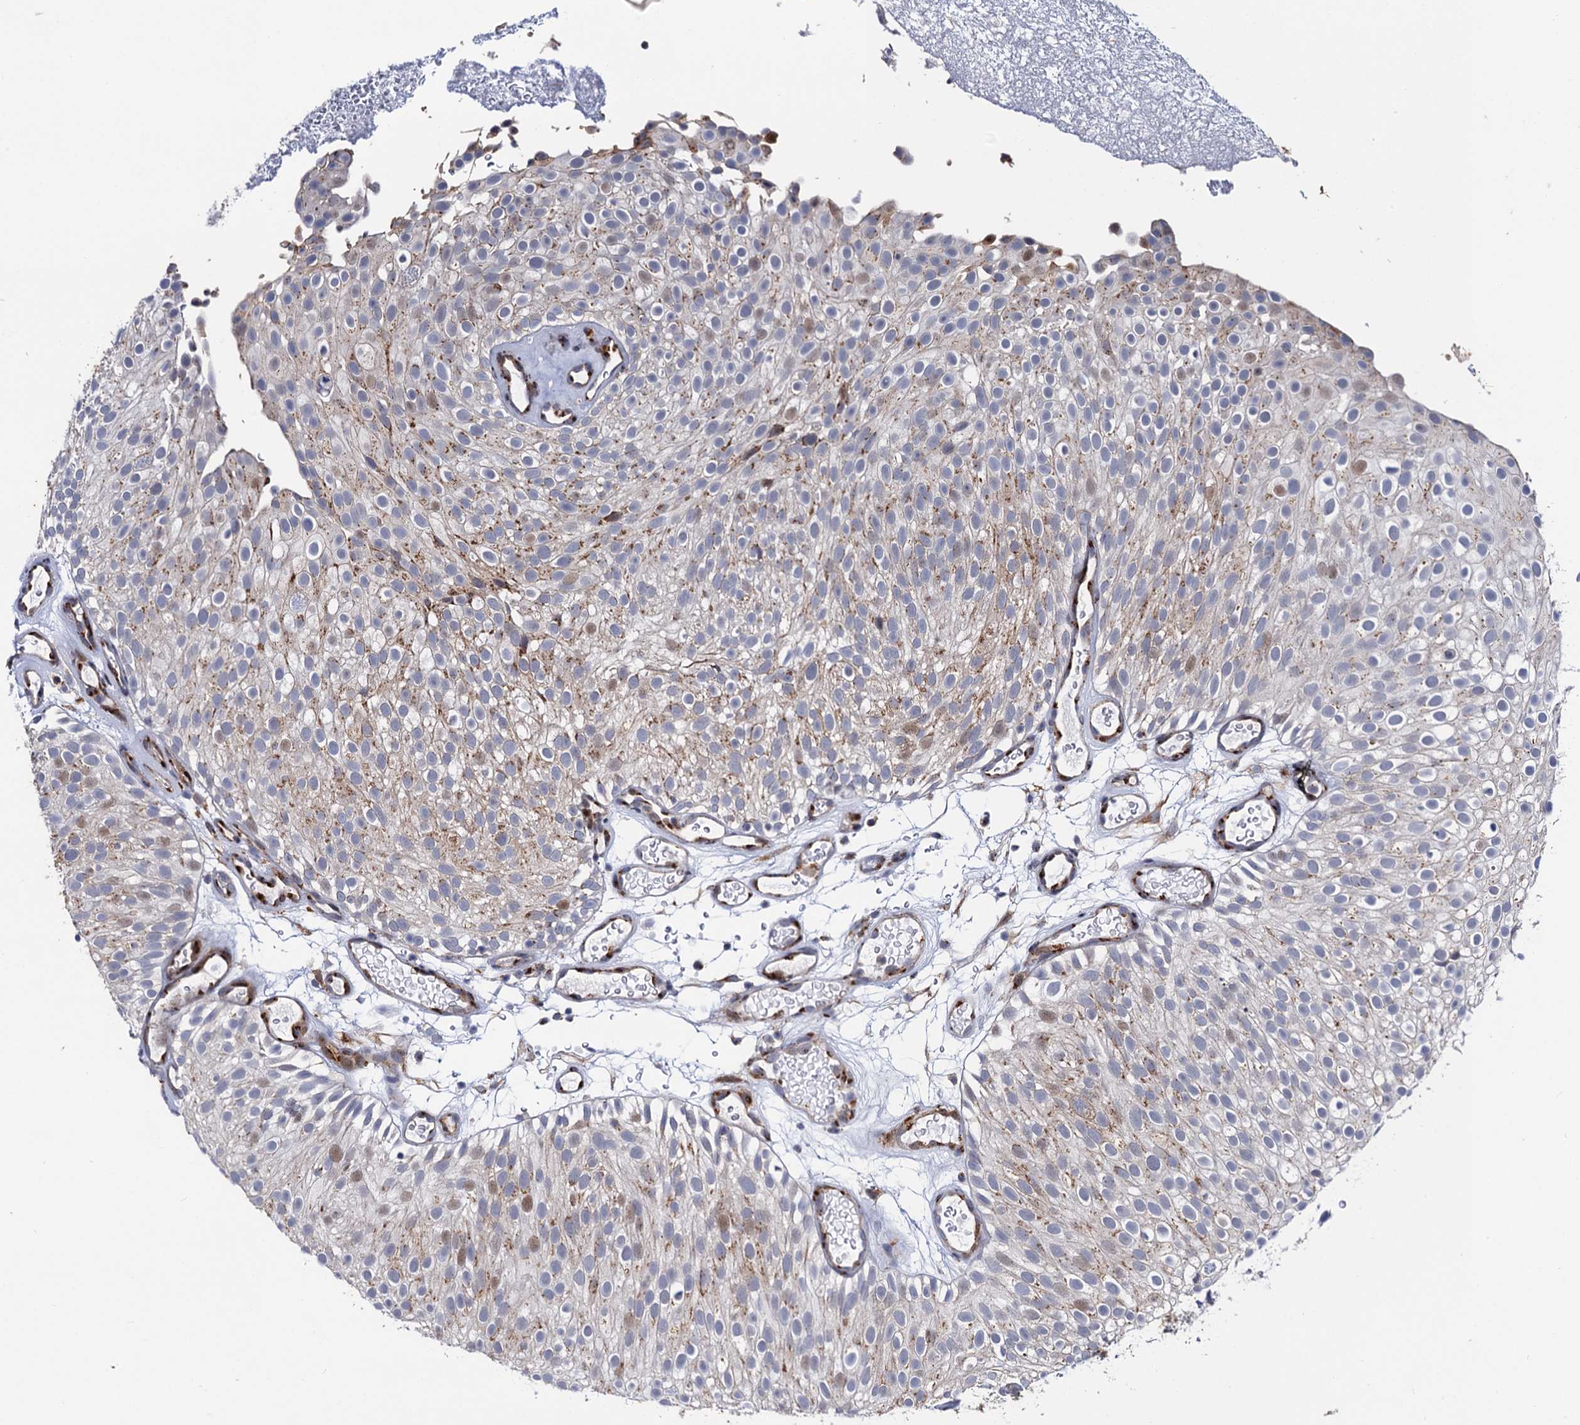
{"staining": {"intensity": "moderate", "quantity": "25%-75%", "location": "cytoplasmic/membranous,nuclear"}, "tissue": "urothelial cancer", "cell_type": "Tumor cells", "image_type": "cancer", "snomed": [{"axis": "morphology", "description": "Urothelial carcinoma, Low grade"}, {"axis": "topography", "description": "Urinary bladder"}], "caption": "Human urothelial carcinoma (low-grade) stained with a protein marker demonstrates moderate staining in tumor cells.", "gene": "THAP2", "patient": {"sex": "male", "age": 78}}